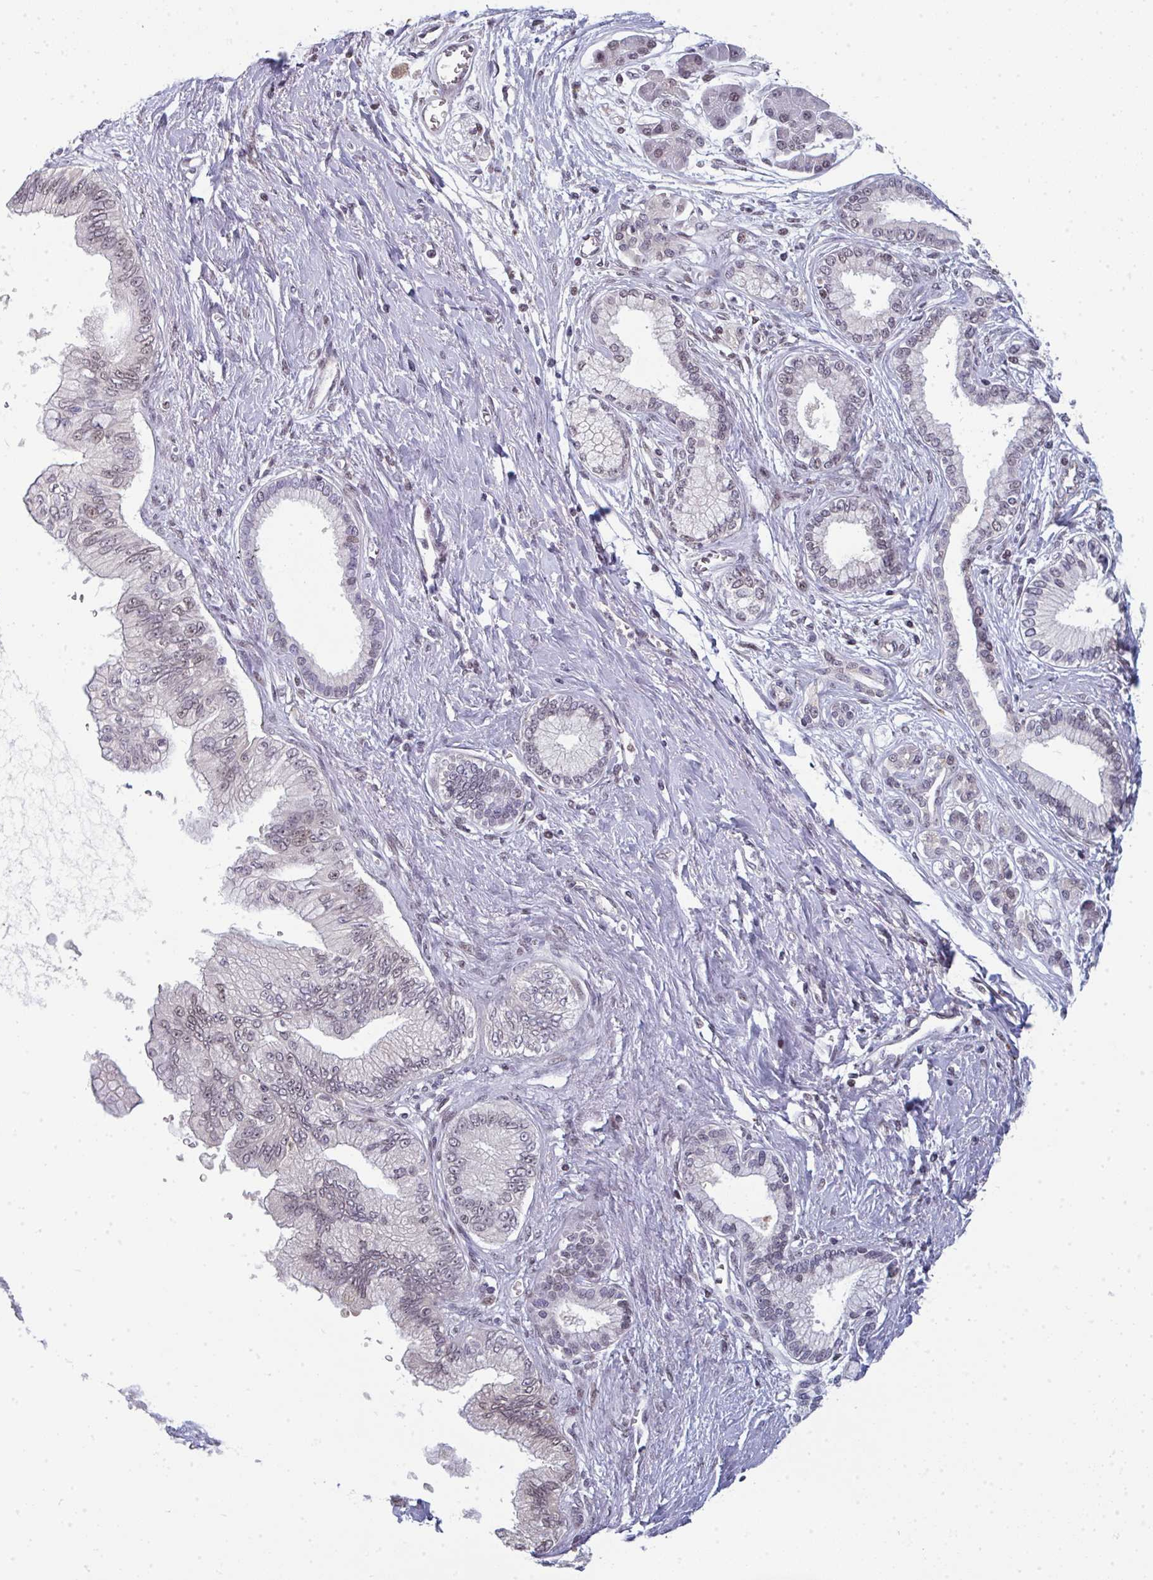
{"staining": {"intensity": "weak", "quantity": "25%-75%", "location": "nuclear"}, "tissue": "pancreatic cancer", "cell_type": "Tumor cells", "image_type": "cancer", "snomed": [{"axis": "morphology", "description": "Adenocarcinoma, NOS"}, {"axis": "topography", "description": "Pancreas"}], "caption": "Weak nuclear expression for a protein is seen in approximately 25%-75% of tumor cells of pancreatic cancer (adenocarcinoma) using immunohistochemistry (IHC).", "gene": "ATF1", "patient": {"sex": "female", "age": 77}}